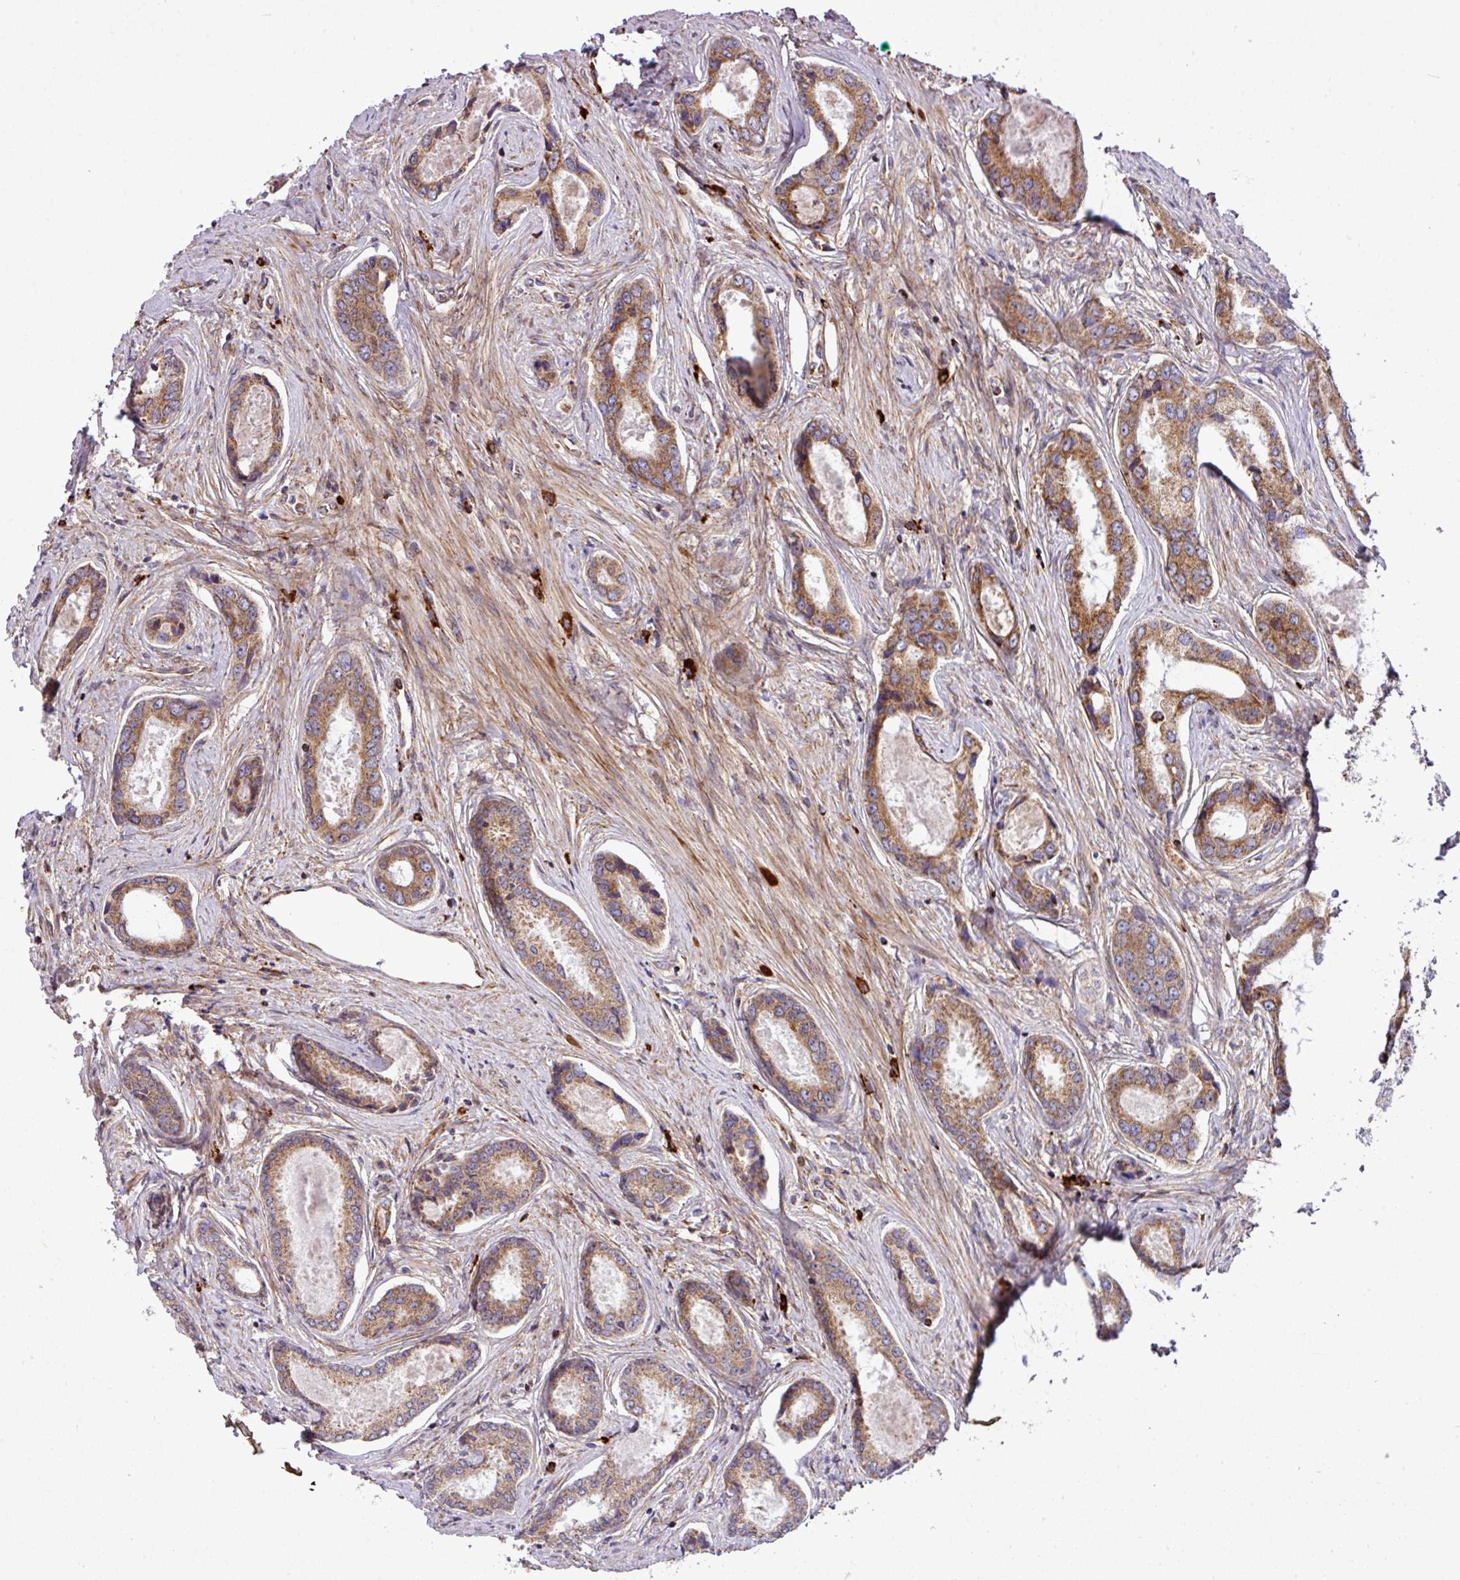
{"staining": {"intensity": "moderate", "quantity": ">75%", "location": "cytoplasmic/membranous"}, "tissue": "prostate cancer", "cell_type": "Tumor cells", "image_type": "cancer", "snomed": [{"axis": "morphology", "description": "Adenocarcinoma, Low grade"}, {"axis": "topography", "description": "Prostate"}], "caption": "A micrograph showing moderate cytoplasmic/membranous staining in approximately >75% of tumor cells in prostate adenocarcinoma (low-grade), as visualized by brown immunohistochemical staining.", "gene": "ZNF569", "patient": {"sex": "male", "age": 68}}